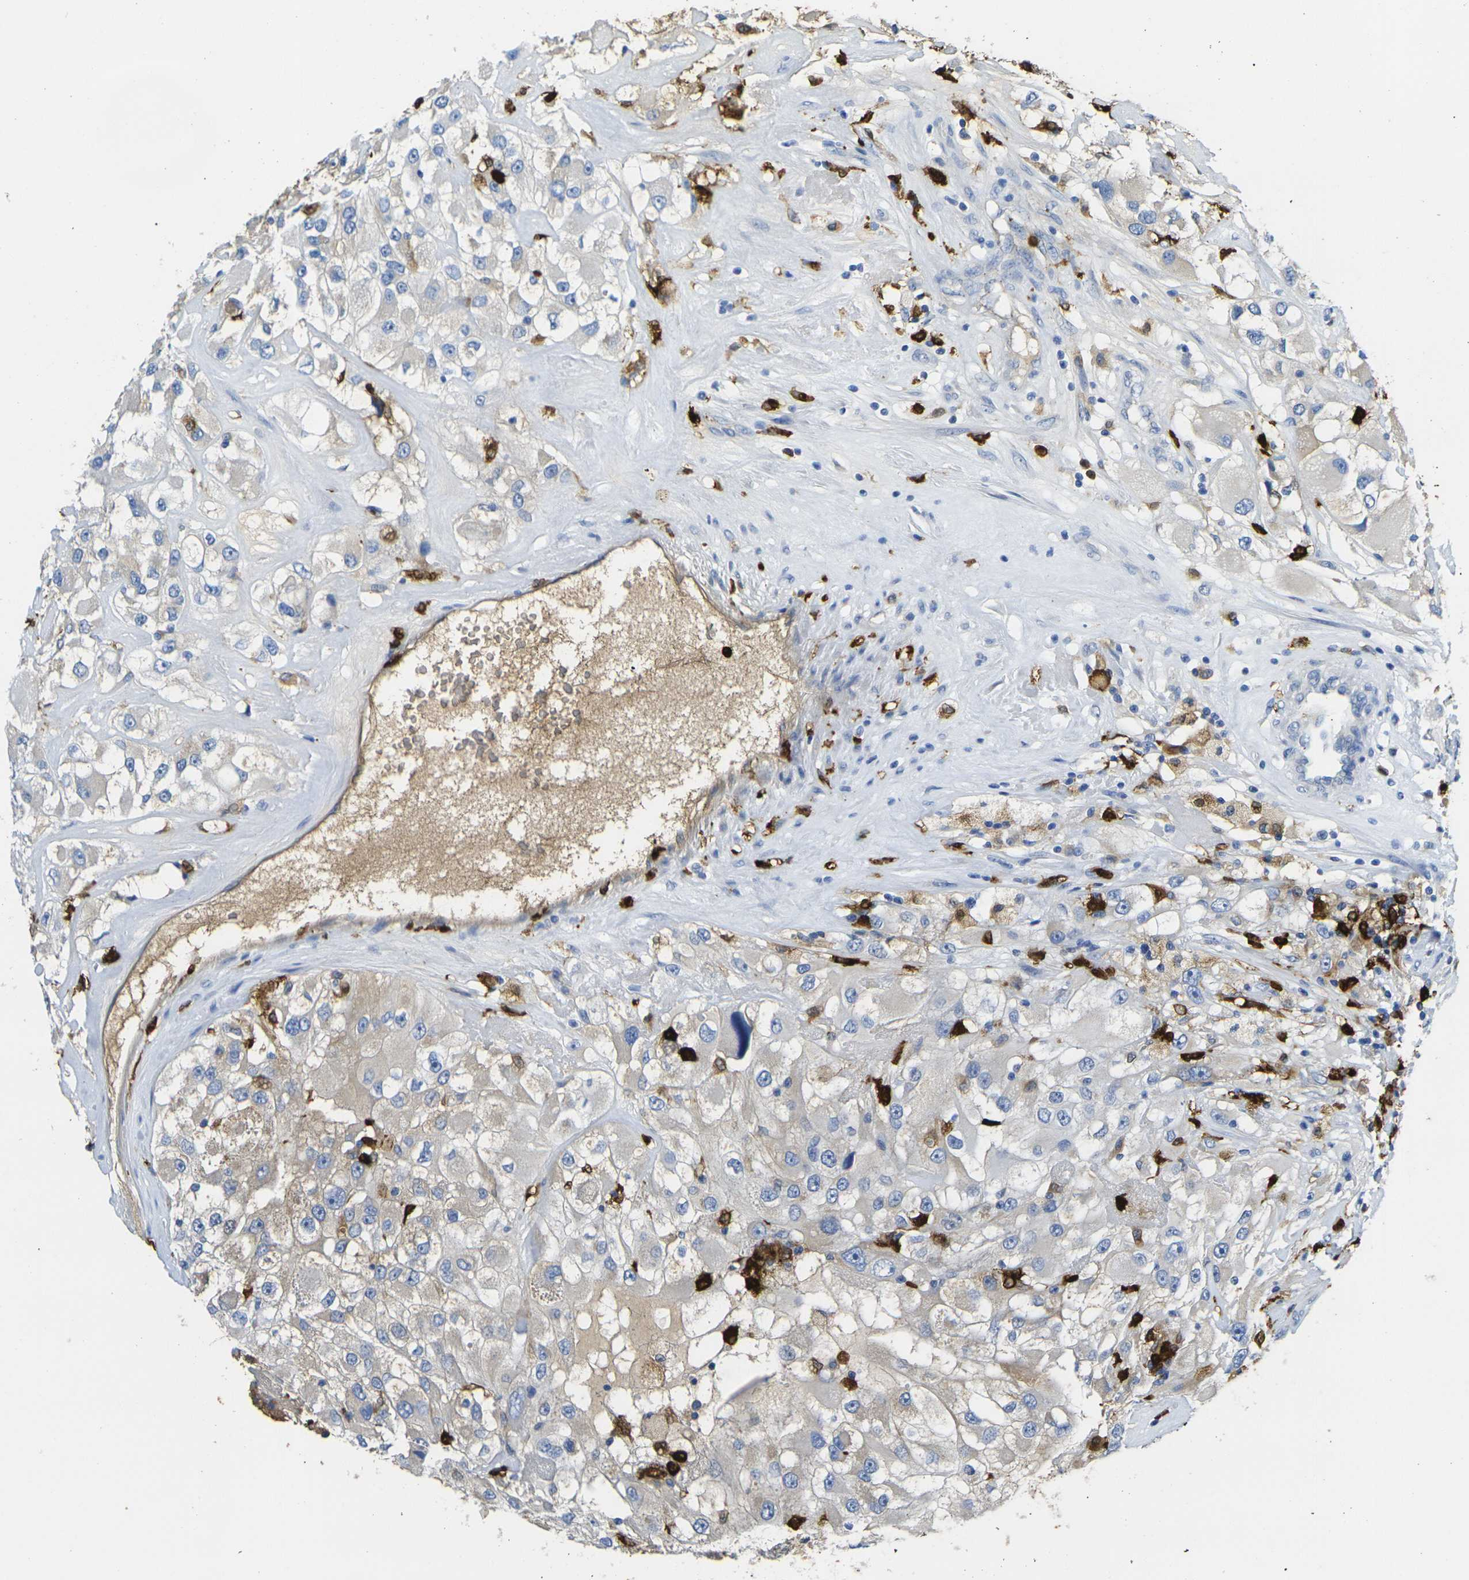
{"staining": {"intensity": "weak", "quantity": "<25%", "location": "cytoplasmic/membranous"}, "tissue": "renal cancer", "cell_type": "Tumor cells", "image_type": "cancer", "snomed": [{"axis": "morphology", "description": "Adenocarcinoma, NOS"}, {"axis": "topography", "description": "Kidney"}], "caption": "IHC photomicrograph of neoplastic tissue: adenocarcinoma (renal) stained with DAB (3,3'-diaminobenzidine) reveals no significant protein staining in tumor cells.", "gene": "S100A9", "patient": {"sex": "female", "age": 52}}